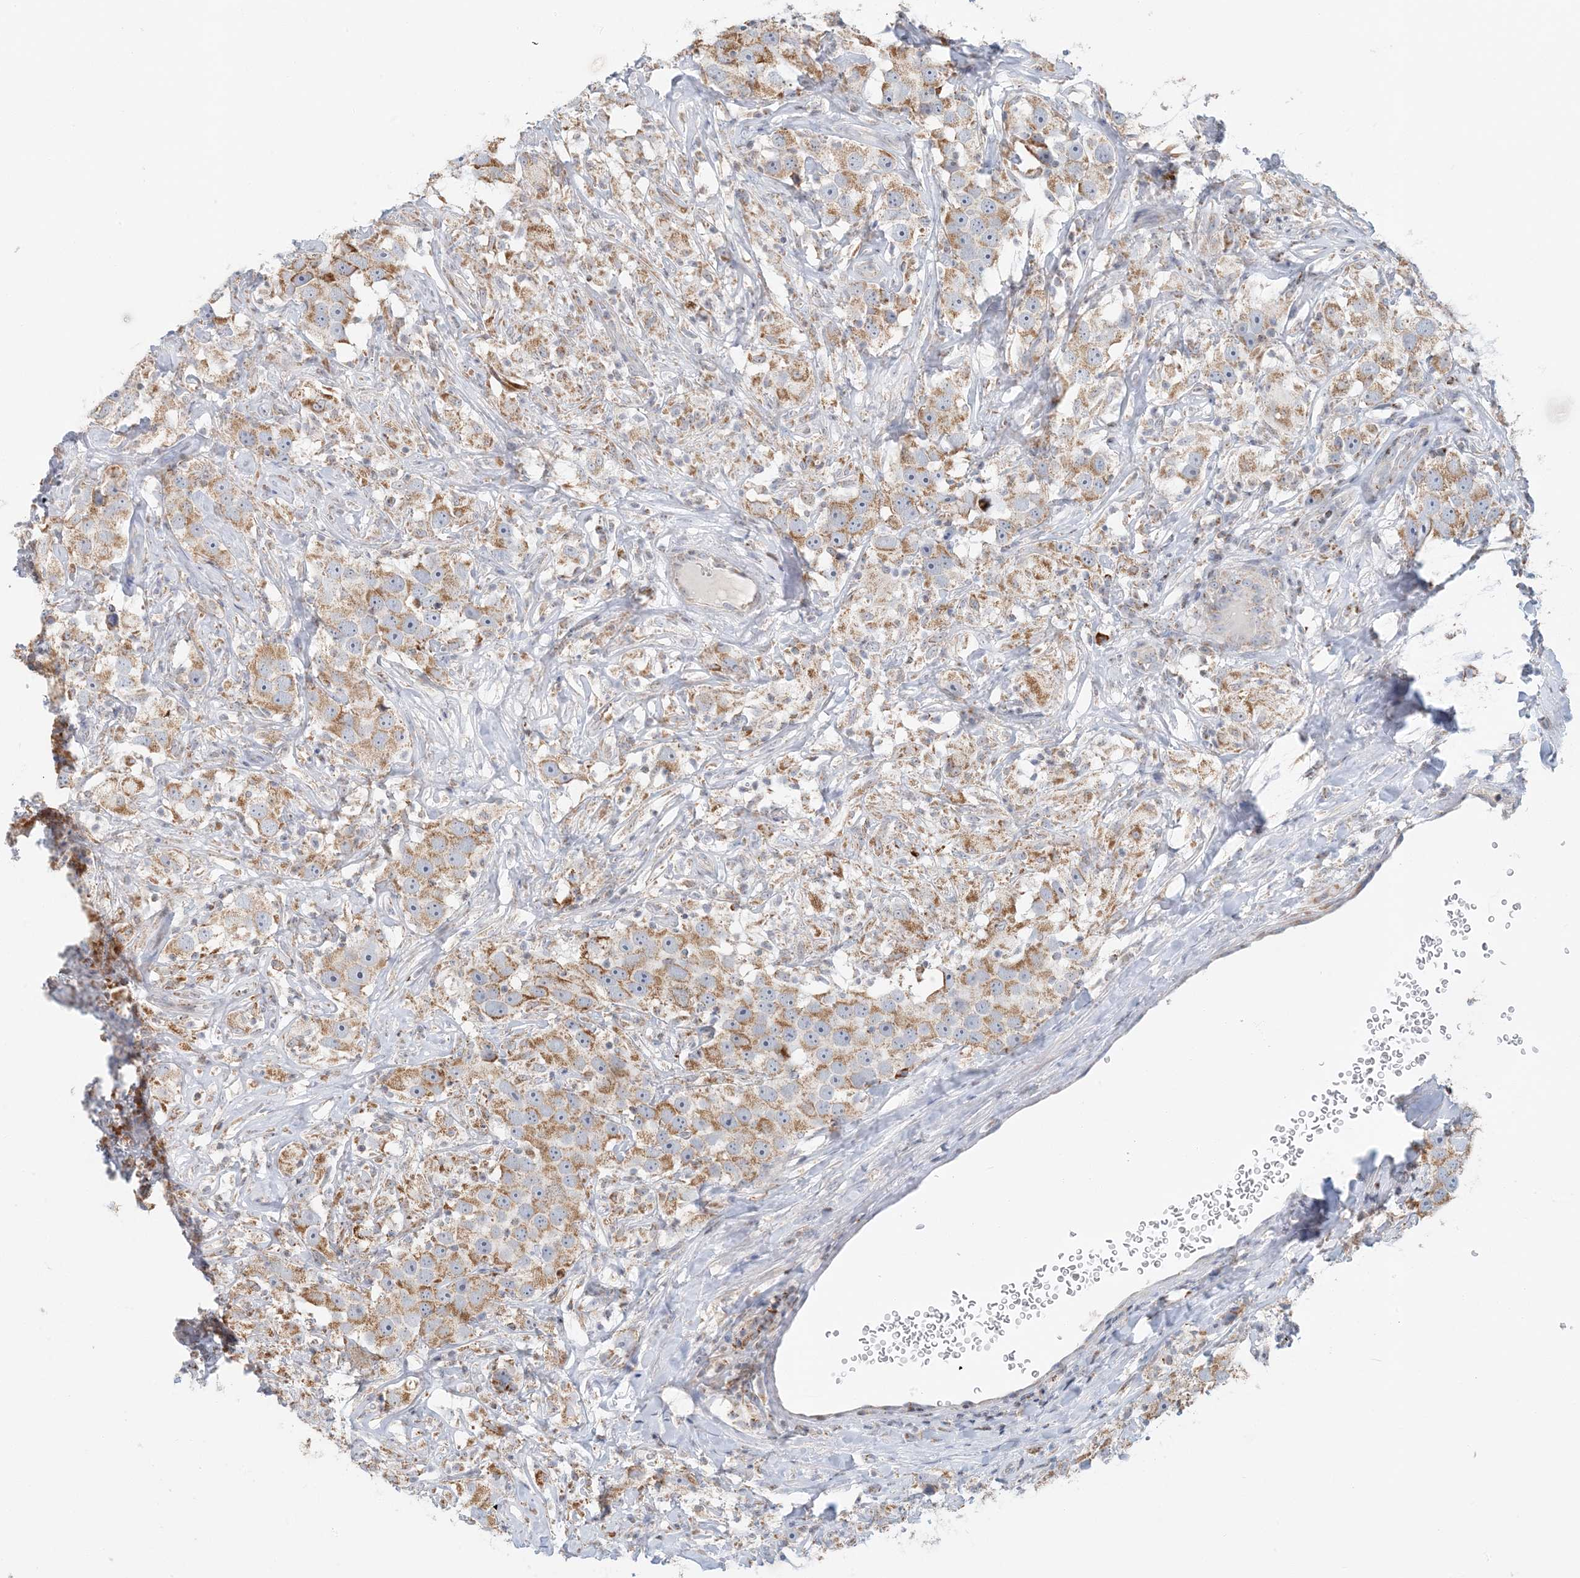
{"staining": {"intensity": "moderate", "quantity": ">75%", "location": "cytoplasmic/membranous"}, "tissue": "testis cancer", "cell_type": "Tumor cells", "image_type": "cancer", "snomed": [{"axis": "morphology", "description": "Seminoma, NOS"}, {"axis": "topography", "description": "Testis"}], "caption": "This is an image of immunohistochemistry (IHC) staining of testis cancer (seminoma), which shows moderate staining in the cytoplasmic/membranous of tumor cells.", "gene": "BDH1", "patient": {"sex": "male", "age": 49}}